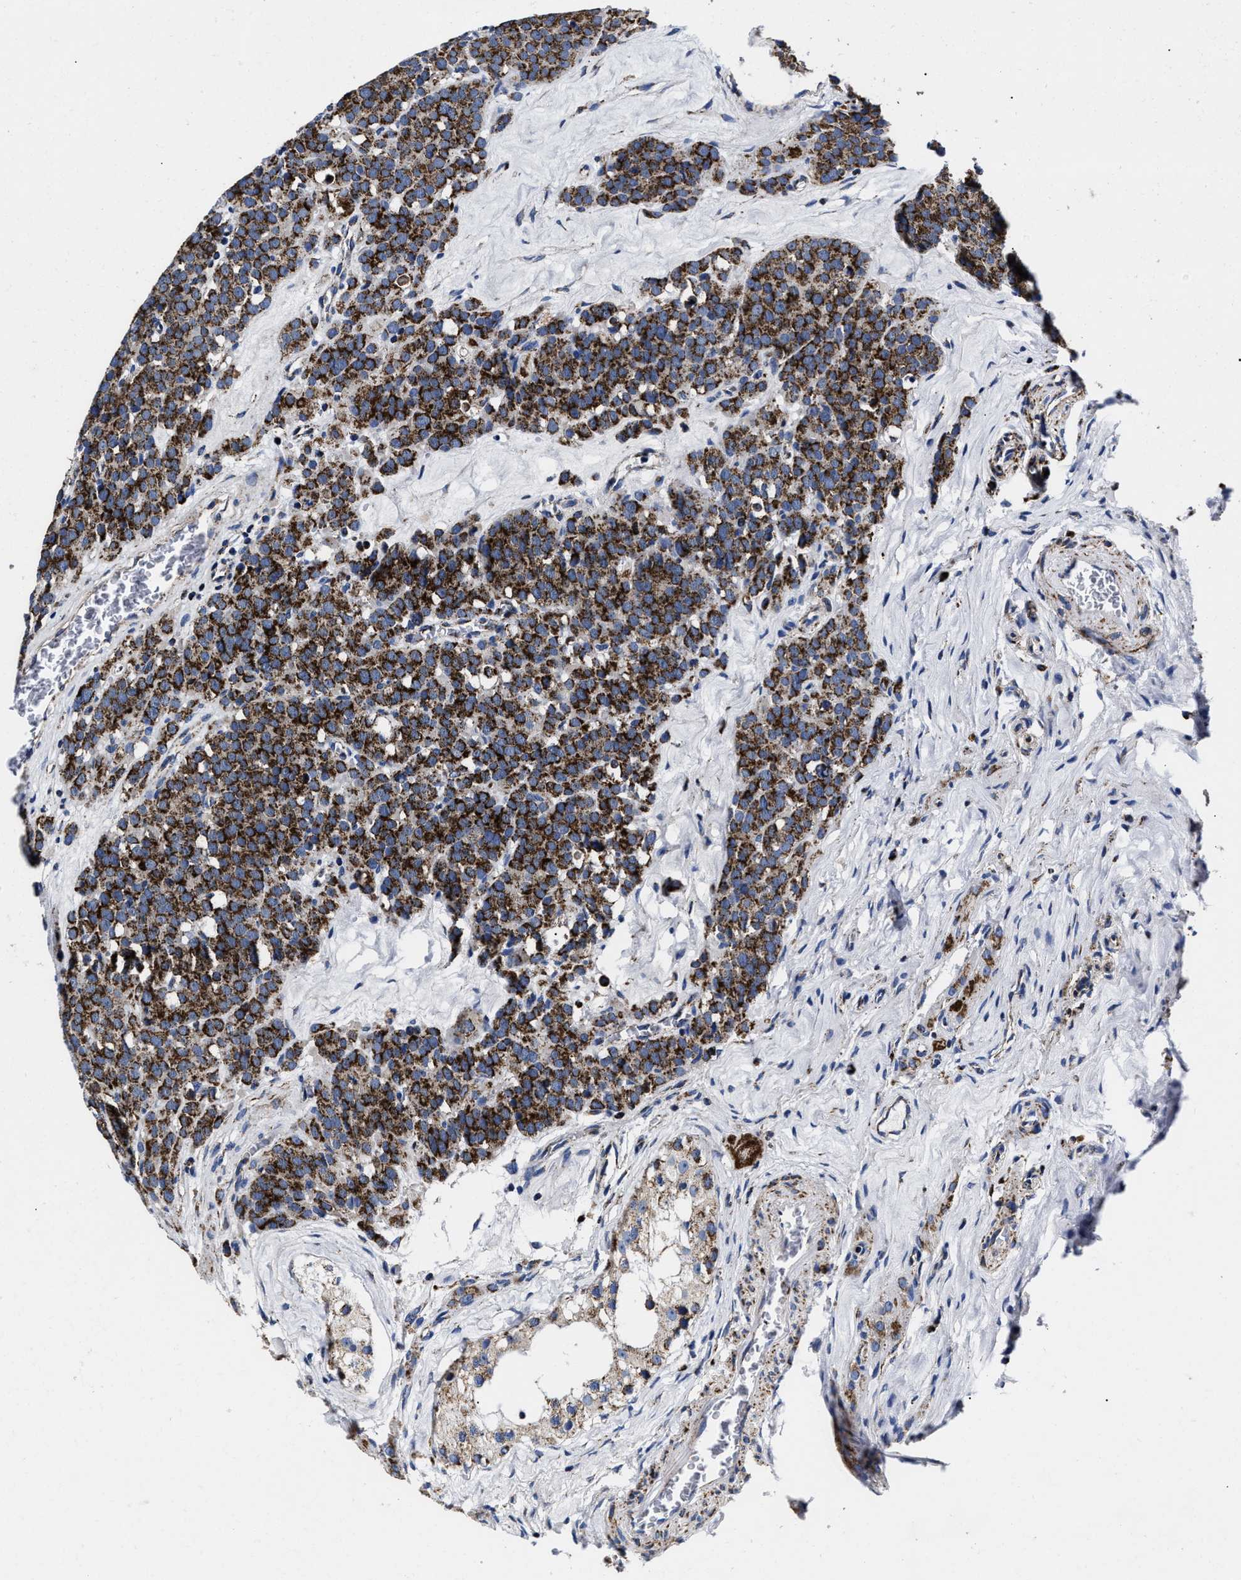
{"staining": {"intensity": "strong", "quantity": ">75%", "location": "cytoplasmic/membranous"}, "tissue": "testis cancer", "cell_type": "Tumor cells", "image_type": "cancer", "snomed": [{"axis": "morphology", "description": "Seminoma, NOS"}, {"axis": "topography", "description": "Testis"}], "caption": "A micrograph of testis cancer (seminoma) stained for a protein shows strong cytoplasmic/membranous brown staining in tumor cells. The staining is performed using DAB brown chromogen to label protein expression. The nuclei are counter-stained blue using hematoxylin.", "gene": "HINT2", "patient": {"sex": "male", "age": 71}}